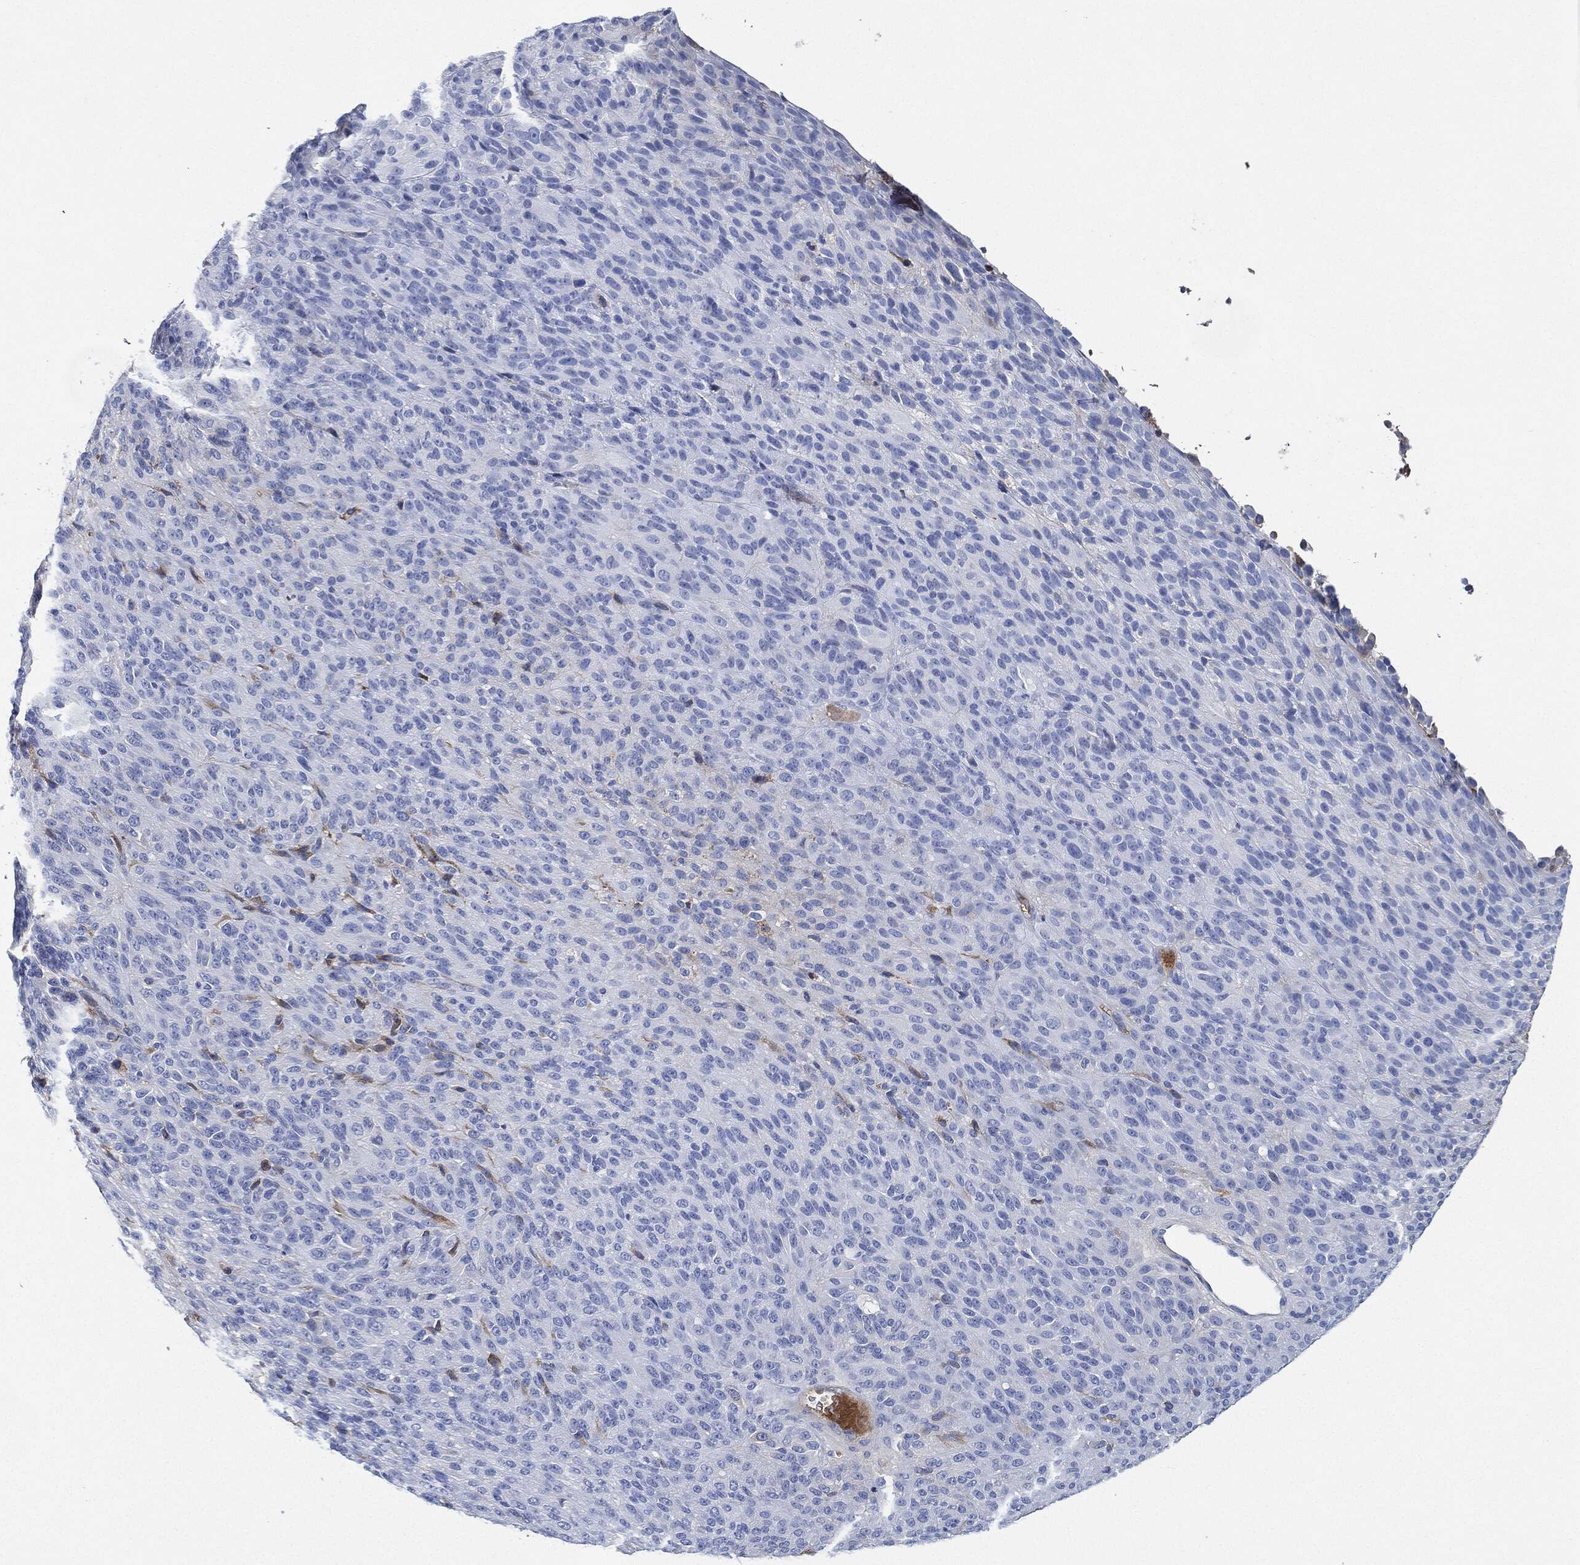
{"staining": {"intensity": "negative", "quantity": "none", "location": "none"}, "tissue": "melanoma", "cell_type": "Tumor cells", "image_type": "cancer", "snomed": [{"axis": "morphology", "description": "Malignant melanoma, Metastatic site"}, {"axis": "topography", "description": "Brain"}], "caption": "A histopathology image of melanoma stained for a protein displays no brown staining in tumor cells.", "gene": "IGLV6-57", "patient": {"sex": "female", "age": 56}}